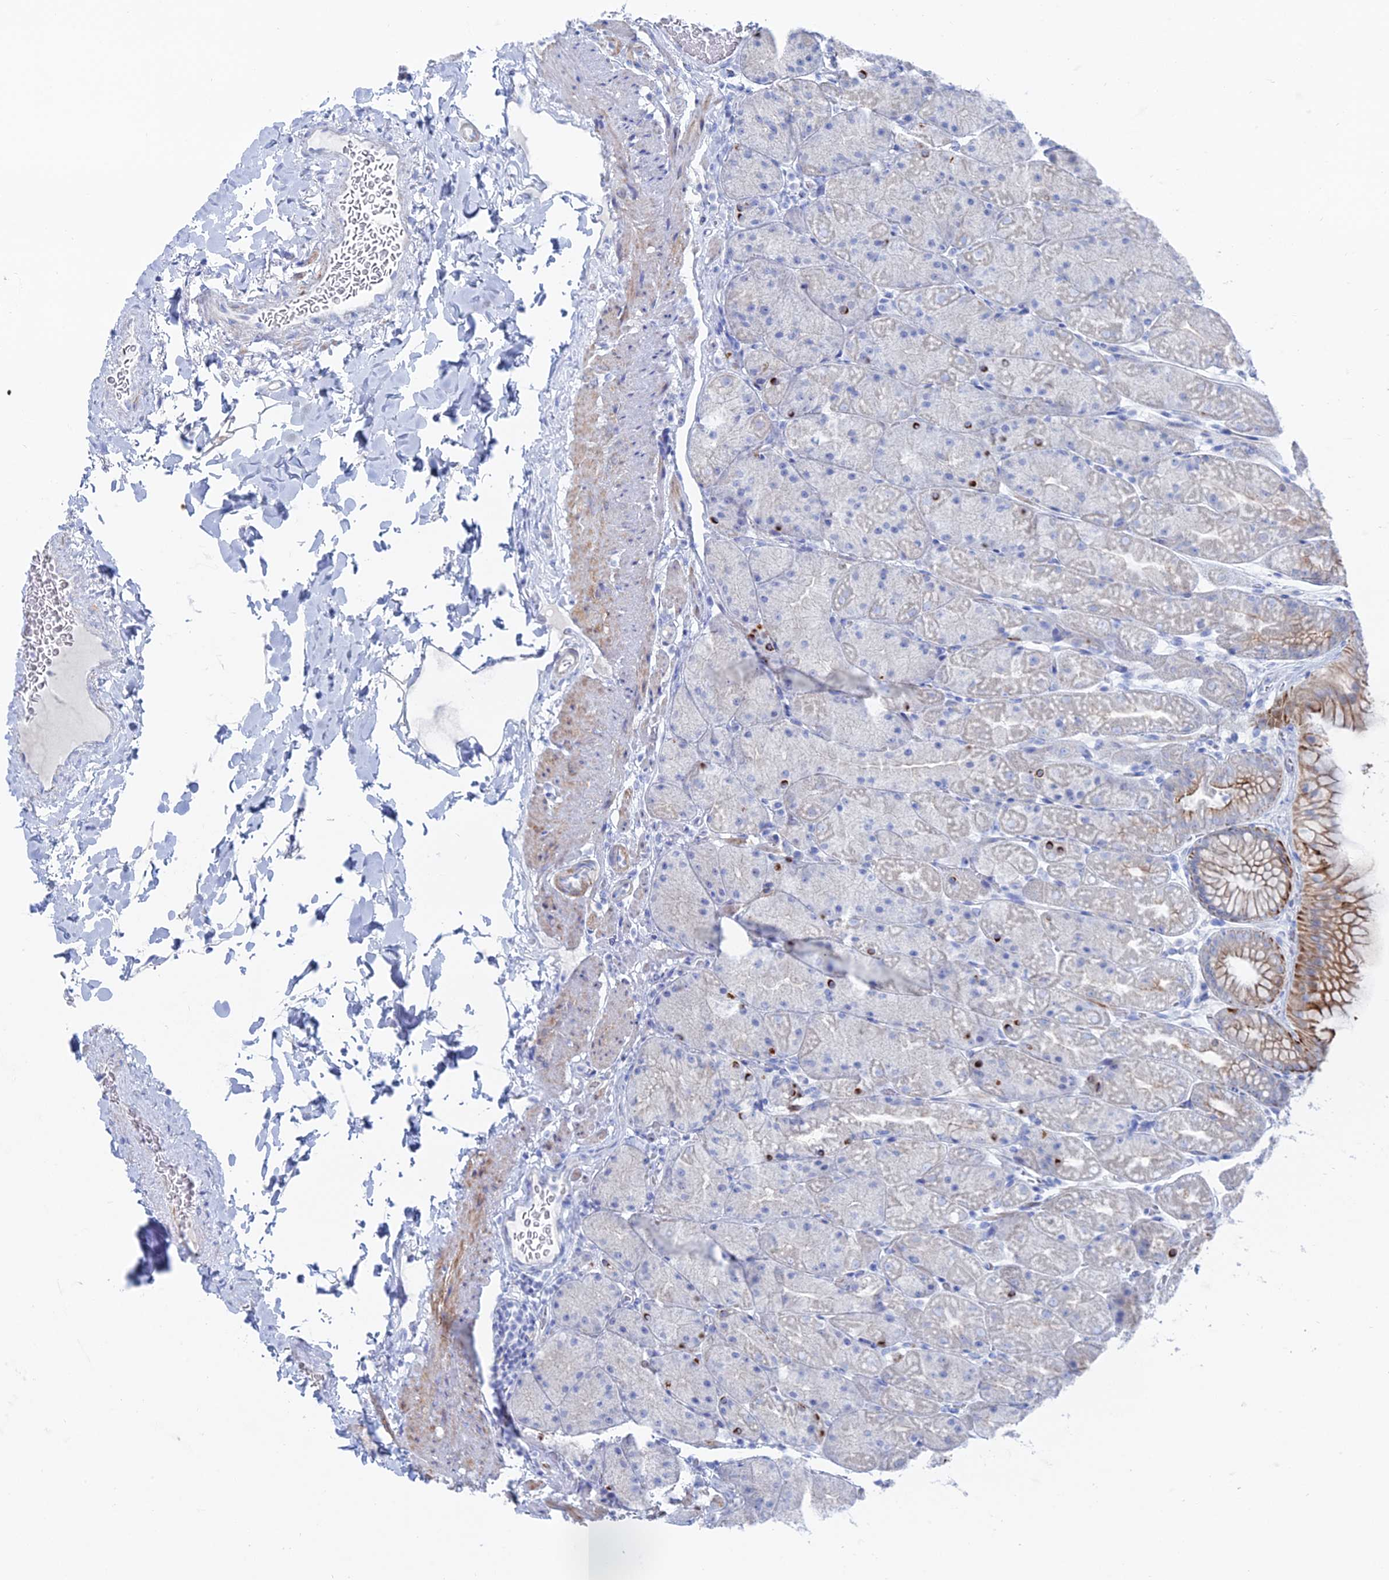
{"staining": {"intensity": "strong", "quantity": "<25%", "location": "cytoplasmic/membranous"}, "tissue": "stomach", "cell_type": "Glandular cells", "image_type": "normal", "snomed": [{"axis": "morphology", "description": "Normal tissue, NOS"}, {"axis": "topography", "description": "Stomach, upper"}, {"axis": "topography", "description": "Stomach, lower"}], "caption": "This is an image of immunohistochemistry (IHC) staining of normal stomach, which shows strong expression in the cytoplasmic/membranous of glandular cells.", "gene": "DHX34", "patient": {"sex": "male", "age": 67}}